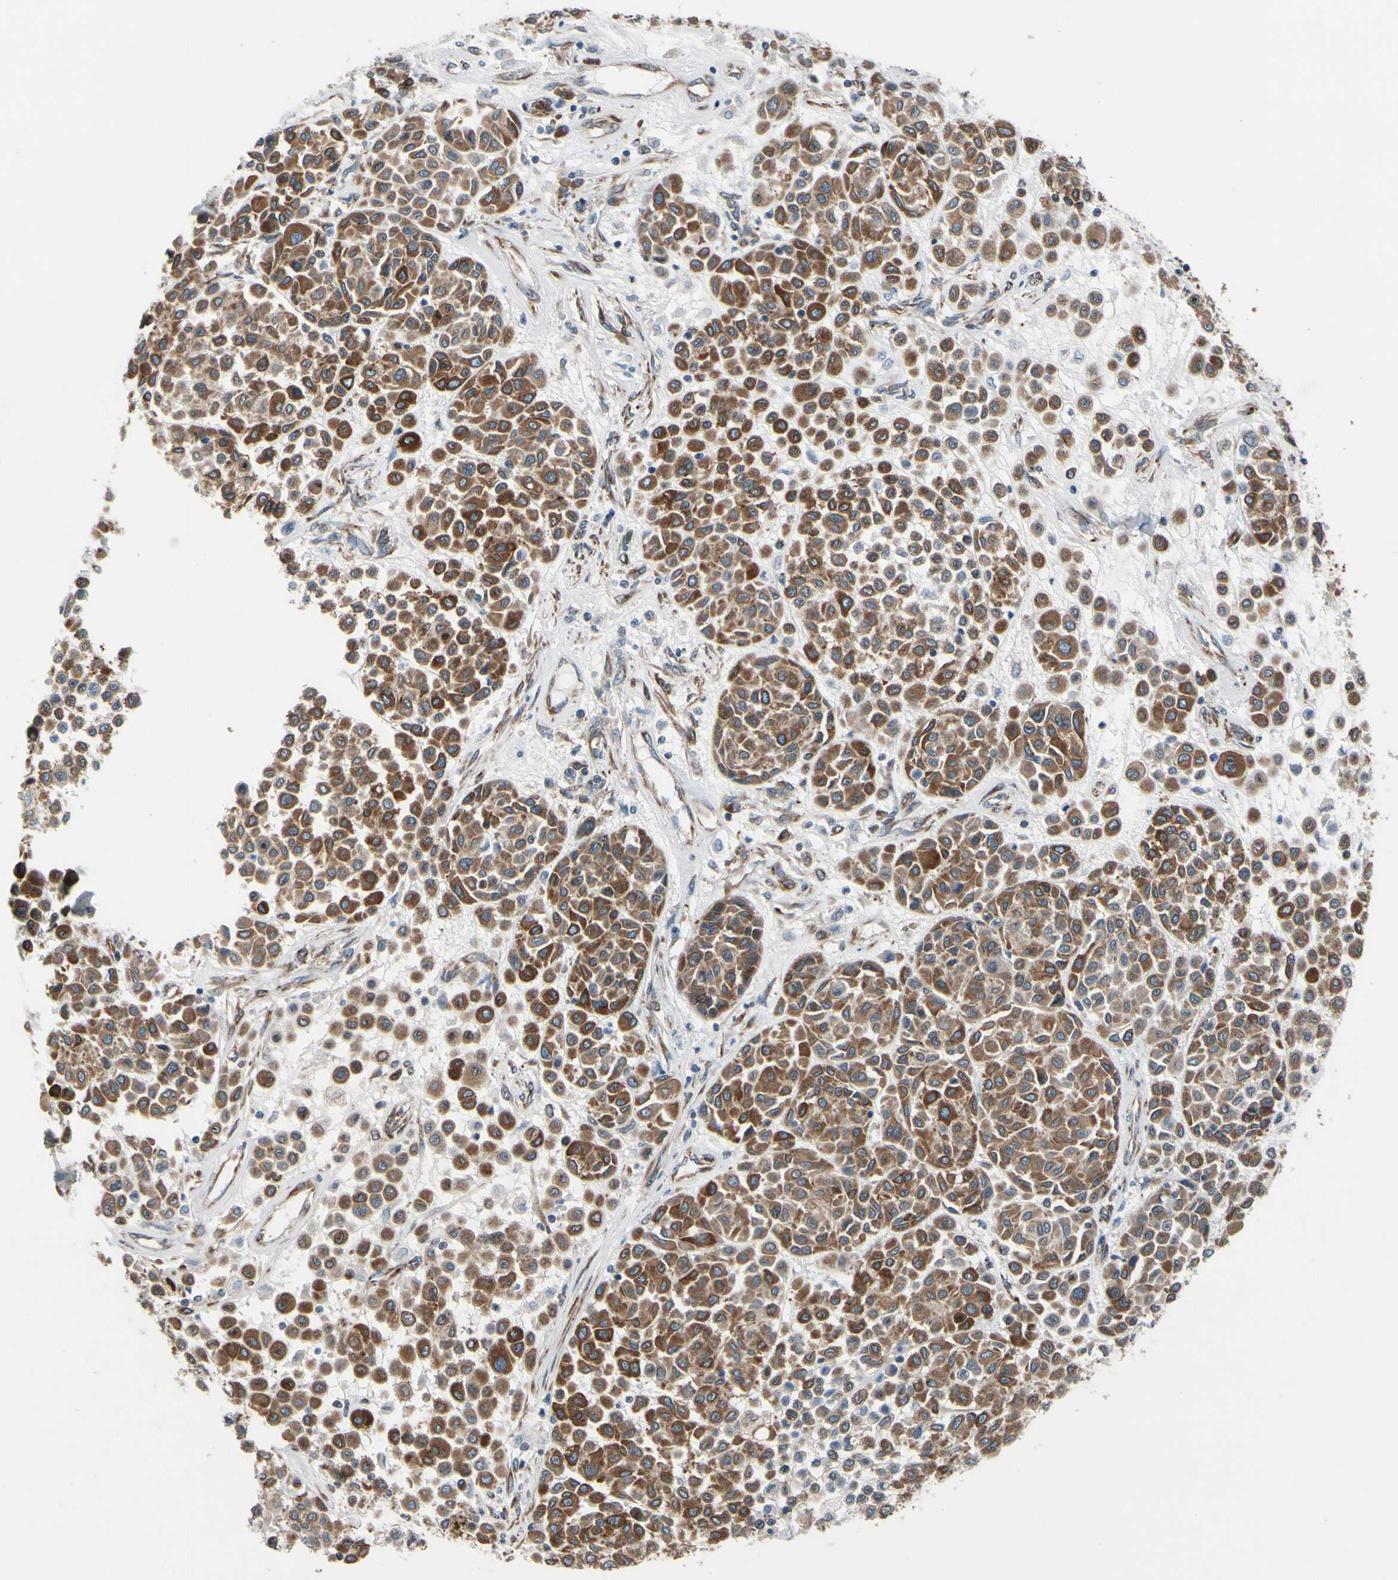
{"staining": {"intensity": "moderate", "quantity": ">75%", "location": "cytoplasmic/membranous"}, "tissue": "melanoma", "cell_type": "Tumor cells", "image_type": "cancer", "snomed": [{"axis": "morphology", "description": "Malignant melanoma, Metastatic site"}, {"axis": "topography", "description": "Soft tissue"}], "caption": "High-power microscopy captured an immunohistochemistry (IHC) photomicrograph of malignant melanoma (metastatic site), revealing moderate cytoplasmic/membranous positivity in approximately >75% of tumor cells.", "gene": "CLCC1", "patient": {"sex": "male", "age": 41}}